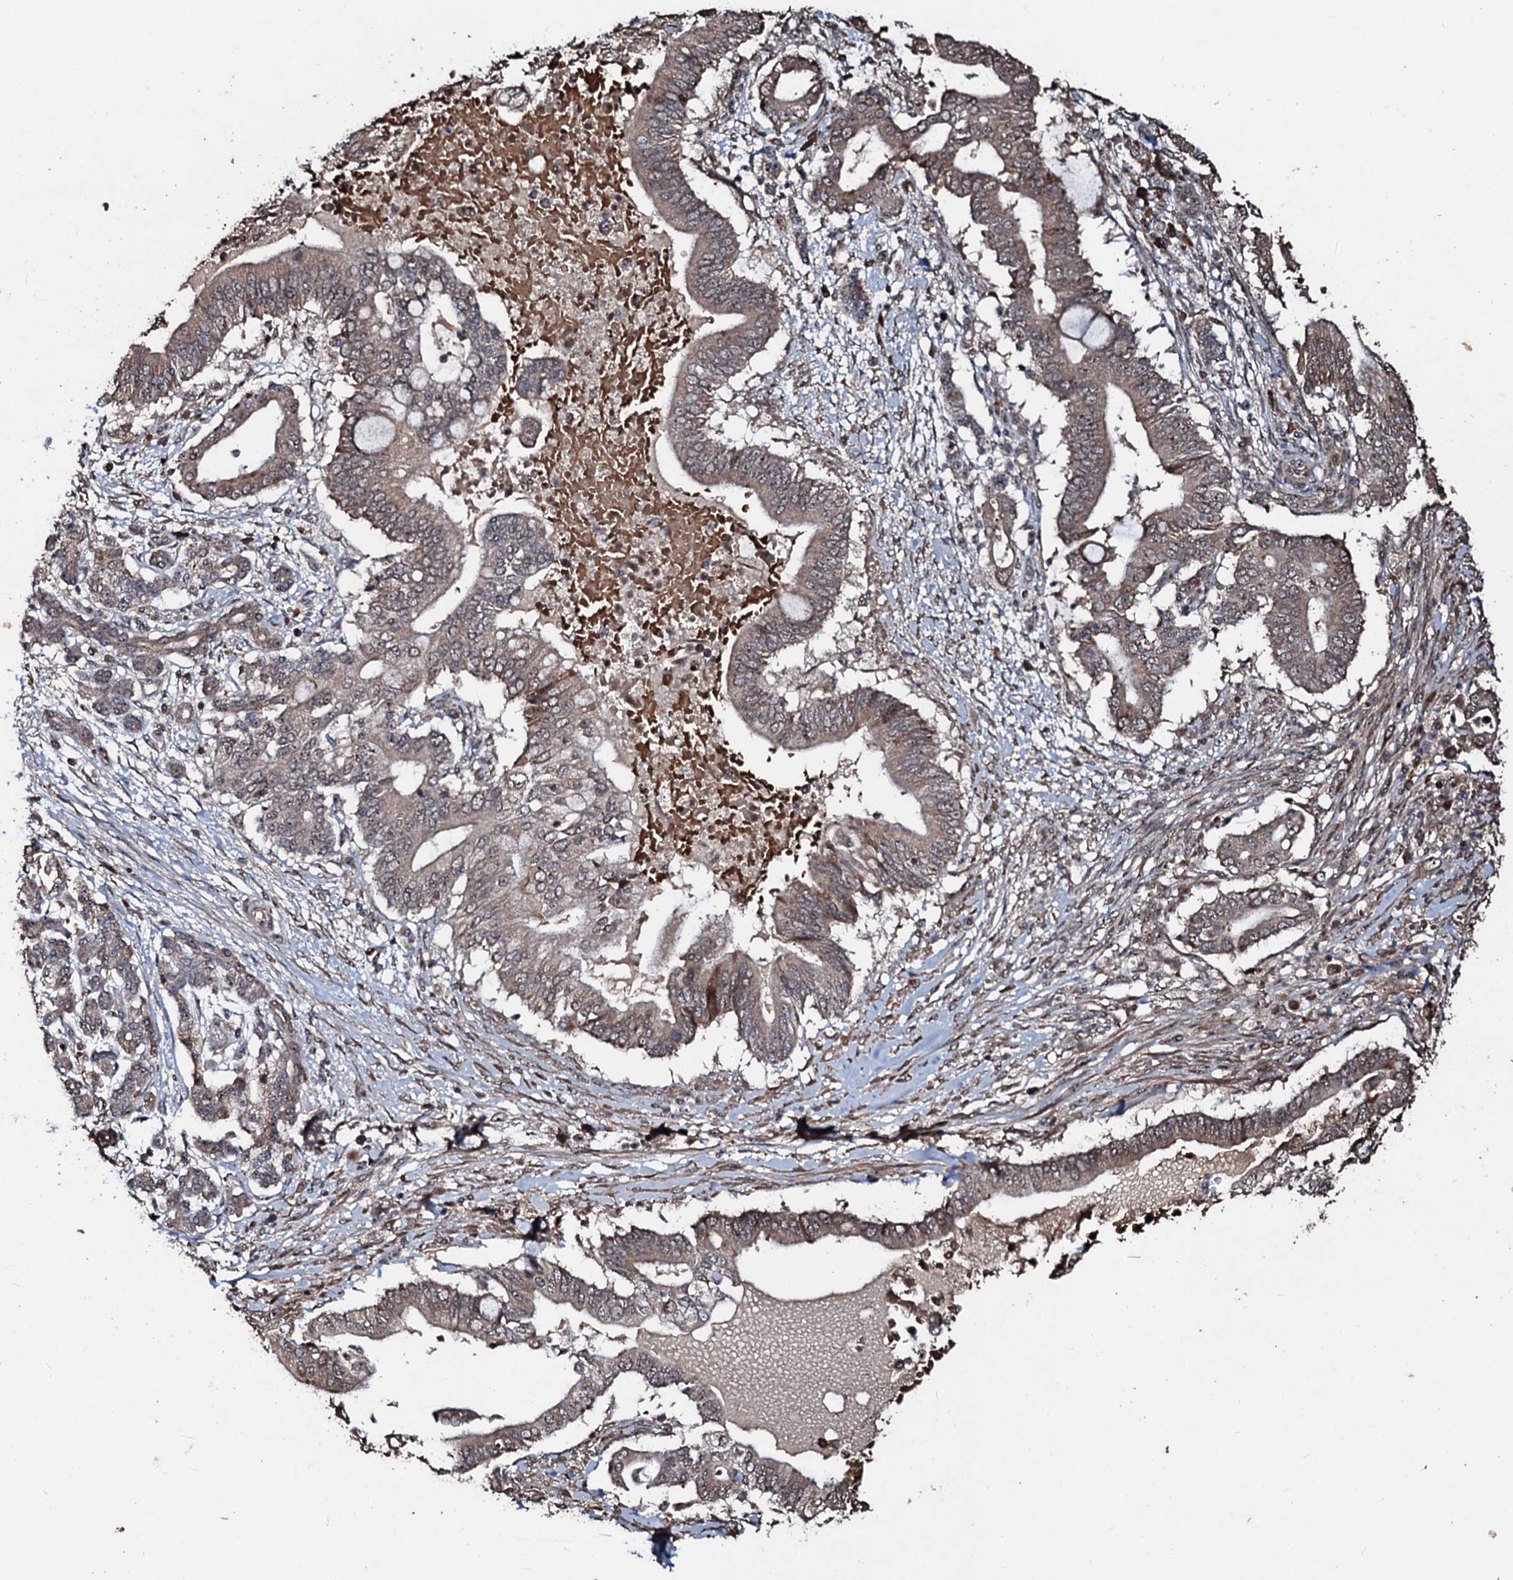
{"staining": {"intensity": "weak", "quantity": ">75%", "location": "cytoplasmic/membranous,nuclear"}, "tissue": "pancreatic cancer", "cell_type": "Tumor cells", "image_type": "cancer", "snomed": [{"axis": "morphology", "description": "Adenocarcinoma, NOS"}, {"axis": "topography", "description": "Pancreas"}], "caption": "Immunohistochemical staining of adenocarcinoma (pancreatic) shows low levels of weak cytoplasmic/membranous and nuclear protein expression in approximately >75% of tumor cells.", "gene": "SUPT7L", "patient": {"sex": "male", "age": 68}}